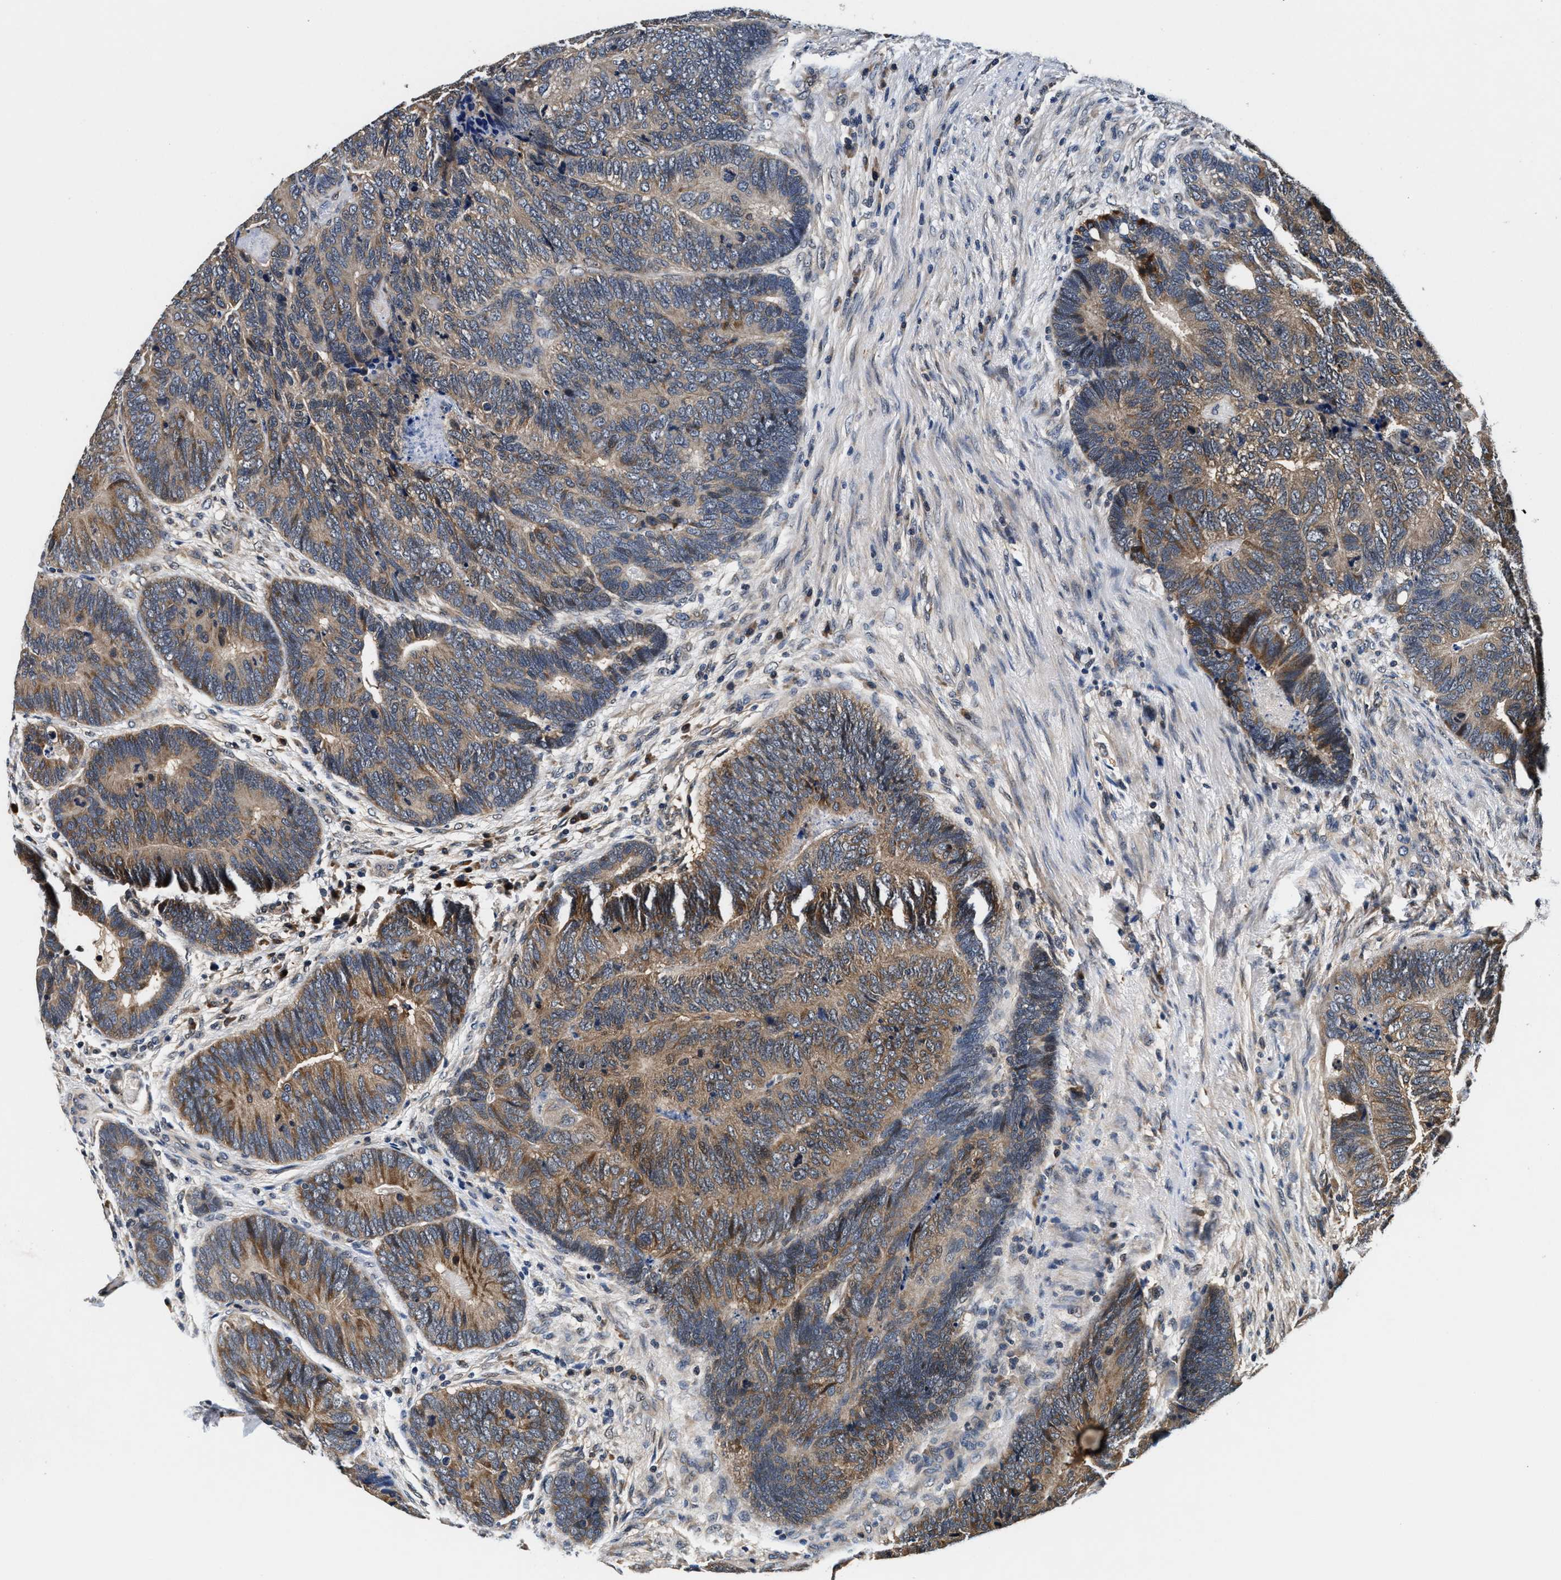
{"staining": {"intensity": "moderate", "quantity": ">75%", "location": "cytoplasmic/membranous"}, "tissue": "colorectal cancer", "cell_type": "Tumor cells", "image_type": "cancer", "snomed": [{"axis": "morphology", "description": "Adenocarcinoma, NOS"}, {"axis": "topography", "description": "Colon"}], "caption": "Immunohistochemistry (IHC) photomicrograph of colorectal cancer stained for a protein (brown), which shows medium levels of moderate cytoplasmic/membranous staining in approximately >75% of tumor cells.", "gene": "PHPT1", "patient": {"sex": "female", "age": 67}}